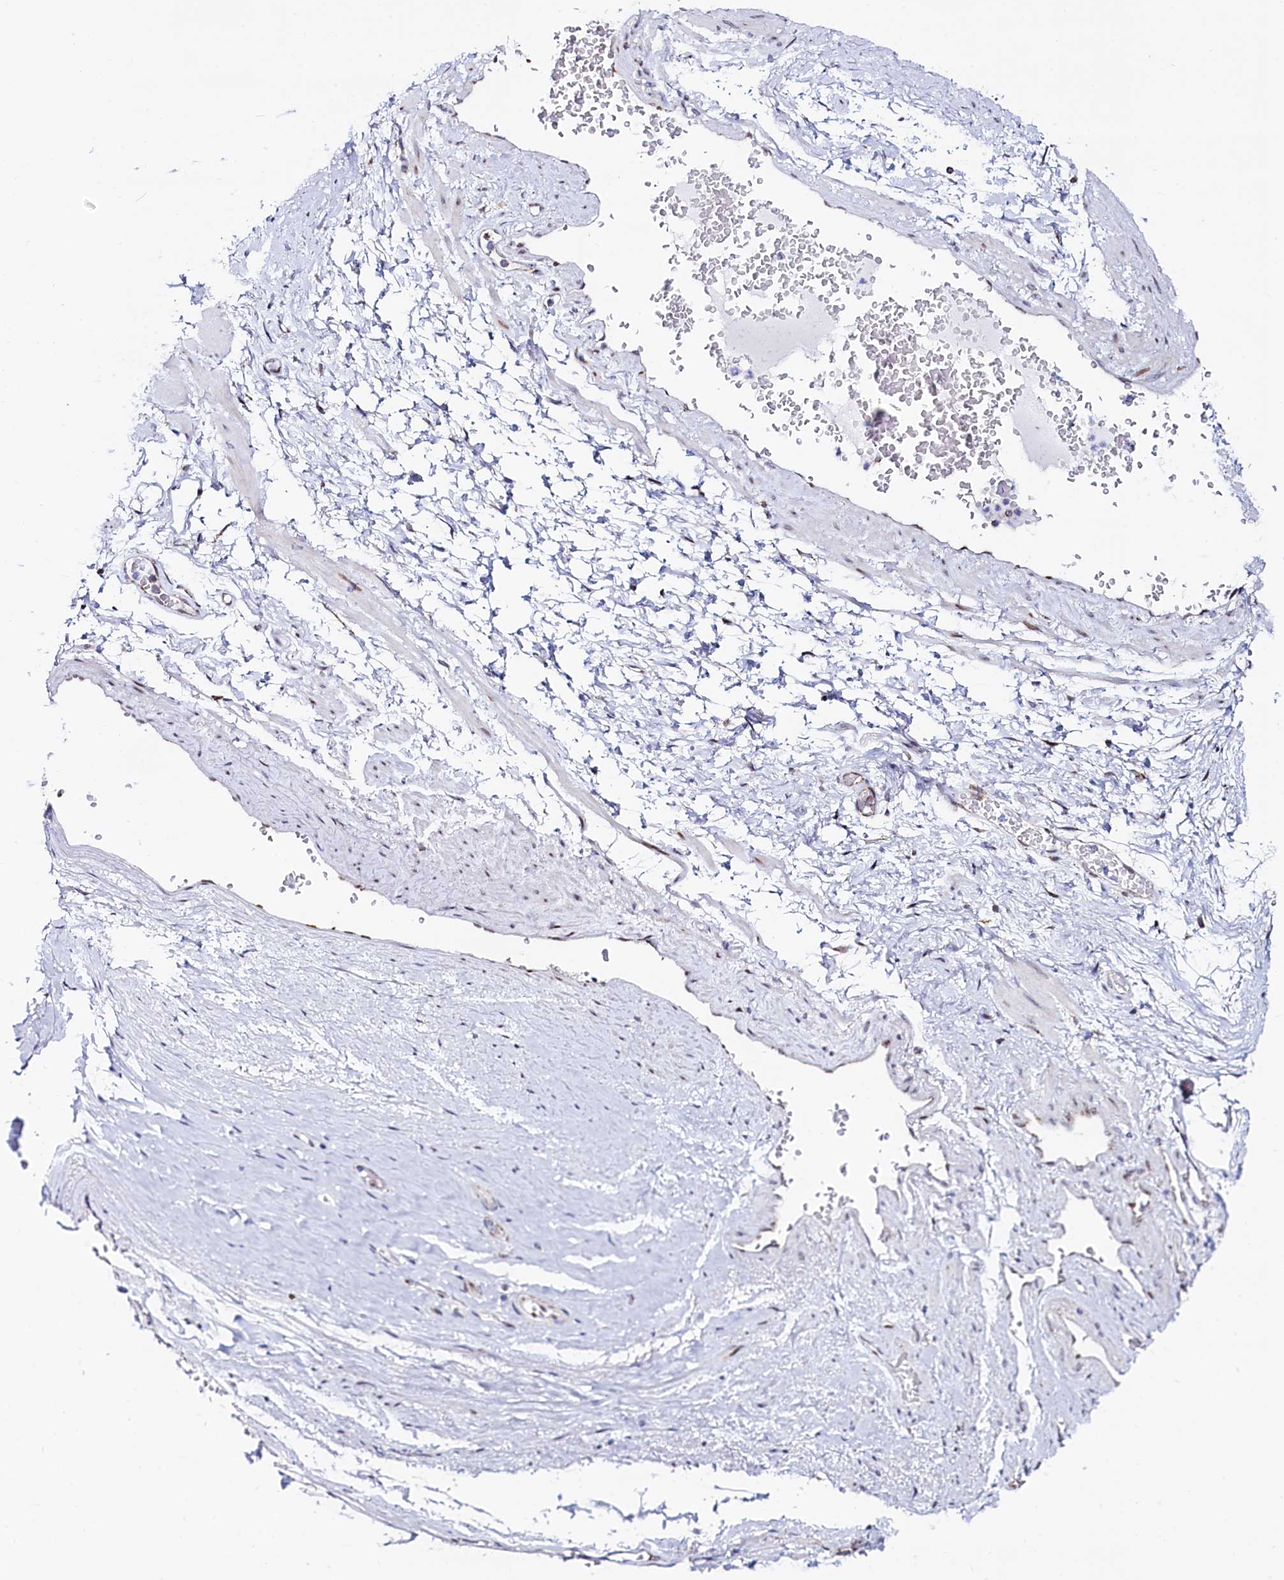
{"staining": {"intensity": "moderate", "quantity": "25%-75%", "location": "cytoplasmic/membranous"}, "tissue": "soft tissue", "cell_type": "Fibroblasts", "image_type": "normal", "snomed": [{"axis": "morphology", "description": "Normal tissue, NOS"}, {"axis": "morphology", "description": "Adenocarcinoma, Low grade"}, {"axis": "topography", "description": "Prostate"}, {"axis": "topography", "description": "Peripheral nerve tissue"}], "caption": "Human soft tissue stained for a protein (brown) displays moderate cytoplasmic/membranous positive expression in approximately 25%-75% of fibroblasts.", "gene": "HDGFL3", "patient": {"sex": "male", "age": 63}}